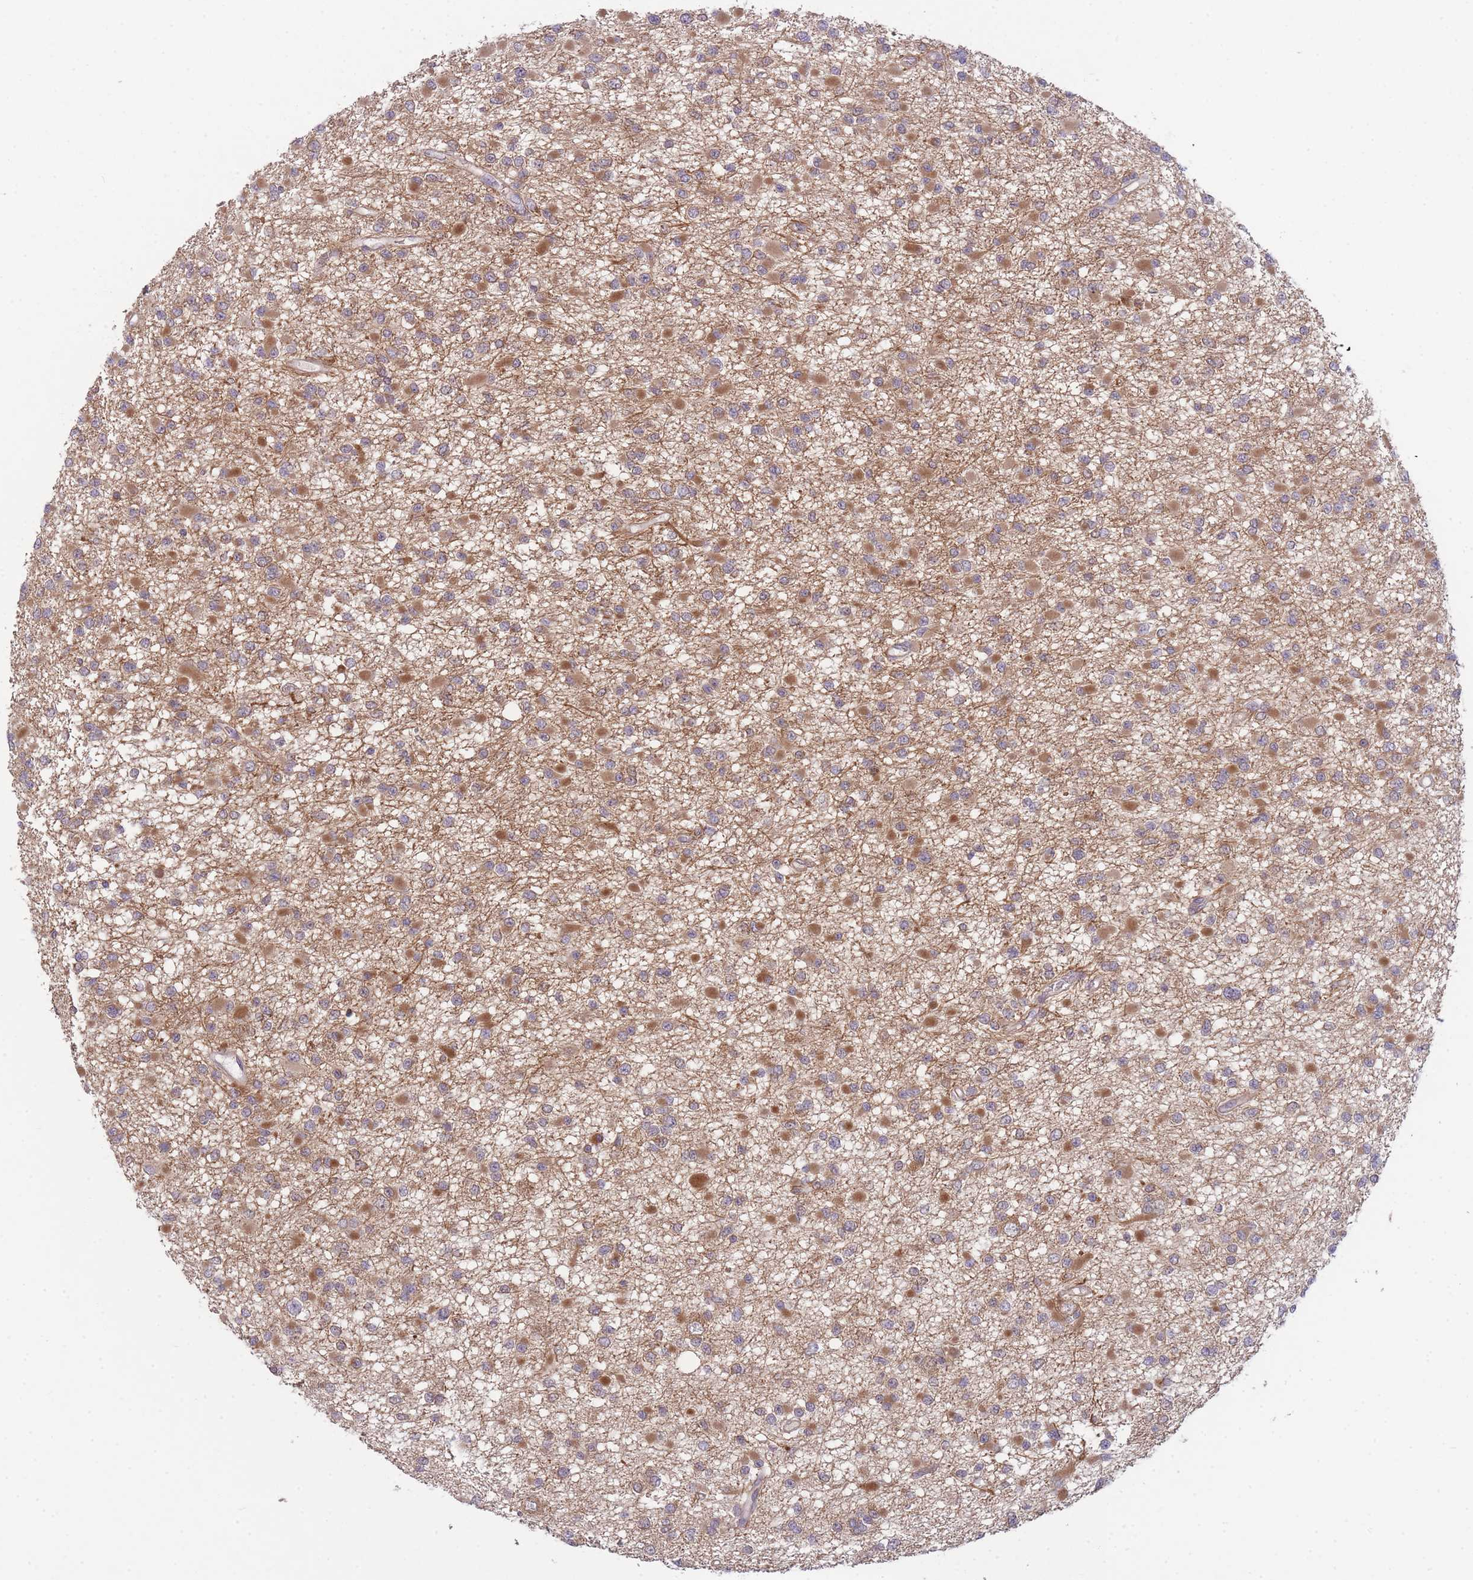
{"staining": {"intensity": "moderate", "quantity": "<25%", "location": "cytoplasmic/membranous"}, "tissue": "glioma", "cell_type": "Tumor cells", "image_type": "cancer", "snomed": [{"axis": "morphology", "description": "Glioma, malignant, Low grade"}, {"axis": "topography", "description": "Brain"}], "caption": "The photomicrograph displays immunohistochemical staining of malignant glioma (low-grade). There is moderate cytoplasmic/membranous expression is present in approximately <25% of tumor cells.", "gene": "PFDN6", "patient": {"sex": "female", "age": 22}}